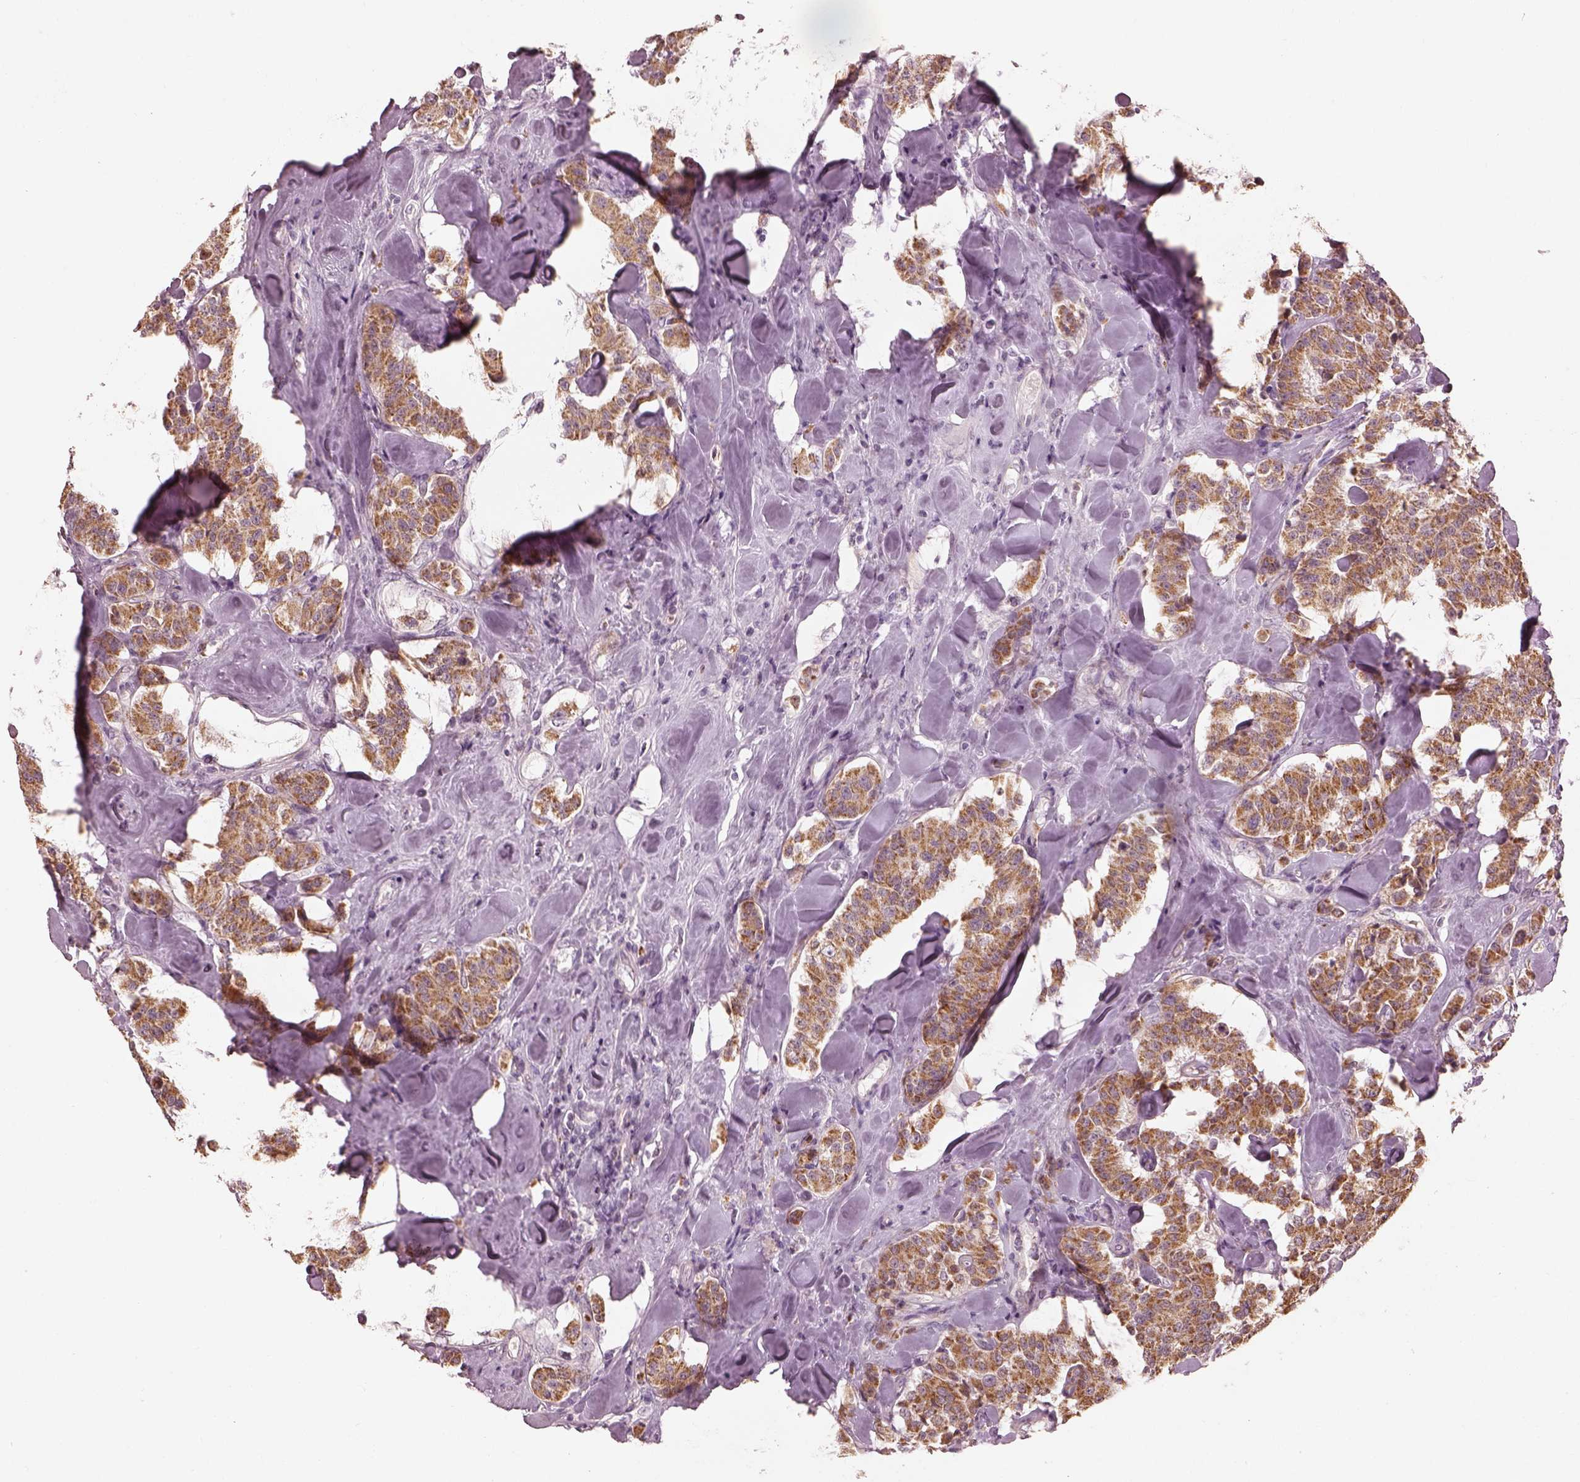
{"staining": {"intensity": "moderate", "quantity": ">75%", "location": "cytoplasmic/membranous"}, "tissue": "carcinoid", "cell_type": "Tumor cells", "image_type": "cancer", "snomed": [{"axis": "morphology", "description": "Carcinoid, malignant, NOS"}, {"axis": "topography", "description": "Pancreas"}], "caption": "IHC of human carcinoid demonstrates medium levels of moderate cytoplasmic/membranous expression in approximately >75% of tumor cells.", "gene": "SLC25A46", "patient": {"sex": "male", "age": 41}}